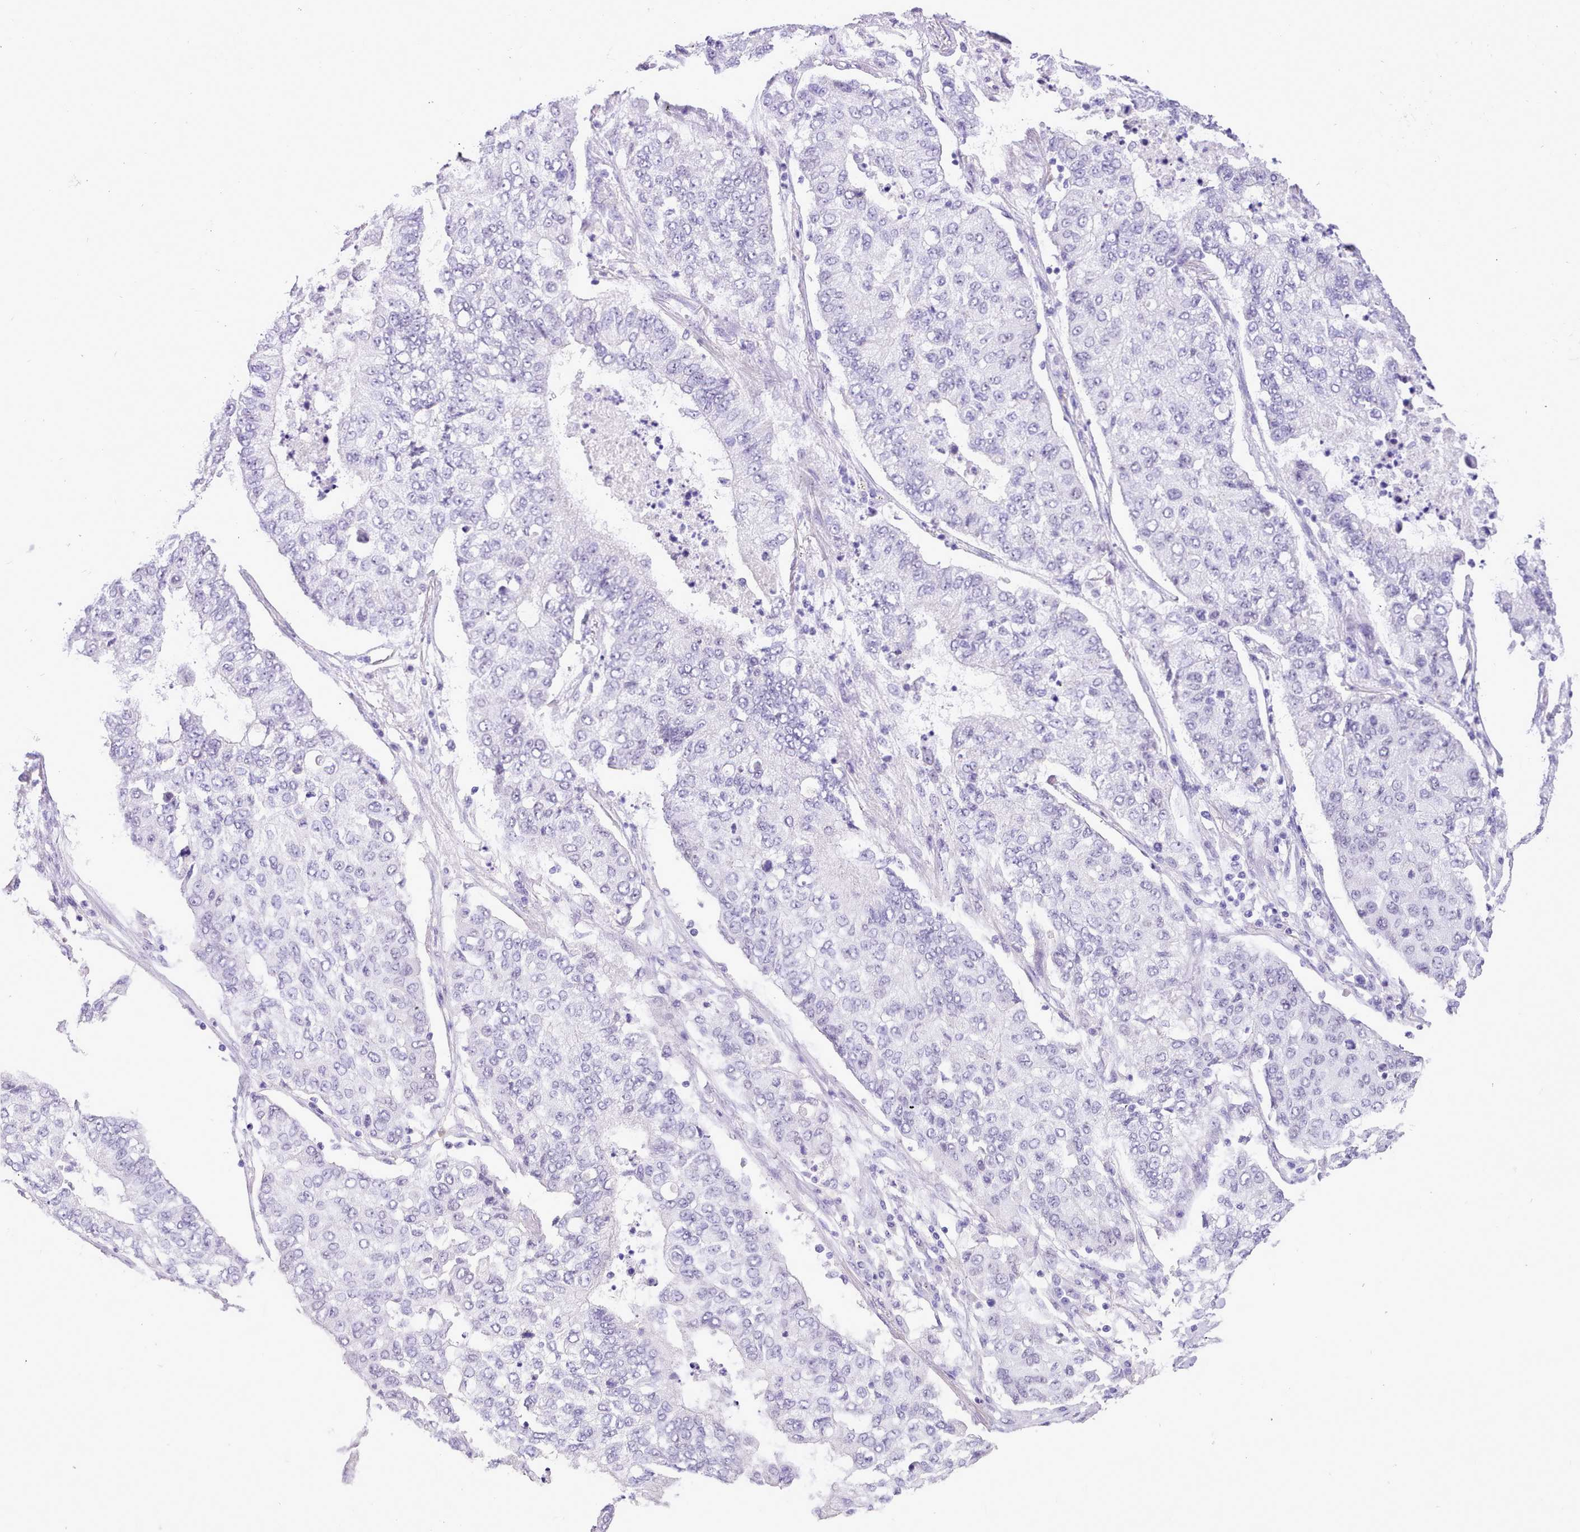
{"staining": {"intensity": "negative", "quantity": "none", "location": "none"}, "tissue": "lung cancer", "cell_type": "Tumor cells", "image_type": "cancer", "snomed": [{"axis": "morphology", "description": "Squamous cell carcinoma, NOS"}, {"axis": "topography", "description": "Lung"}], "caption": "IHC photomicrograph of human lung cancer stained for a protein (brown), which shows no staining in tumor cells.", "gene": "LRRC37A", "patient": {"sex": "male", "age": 74}}